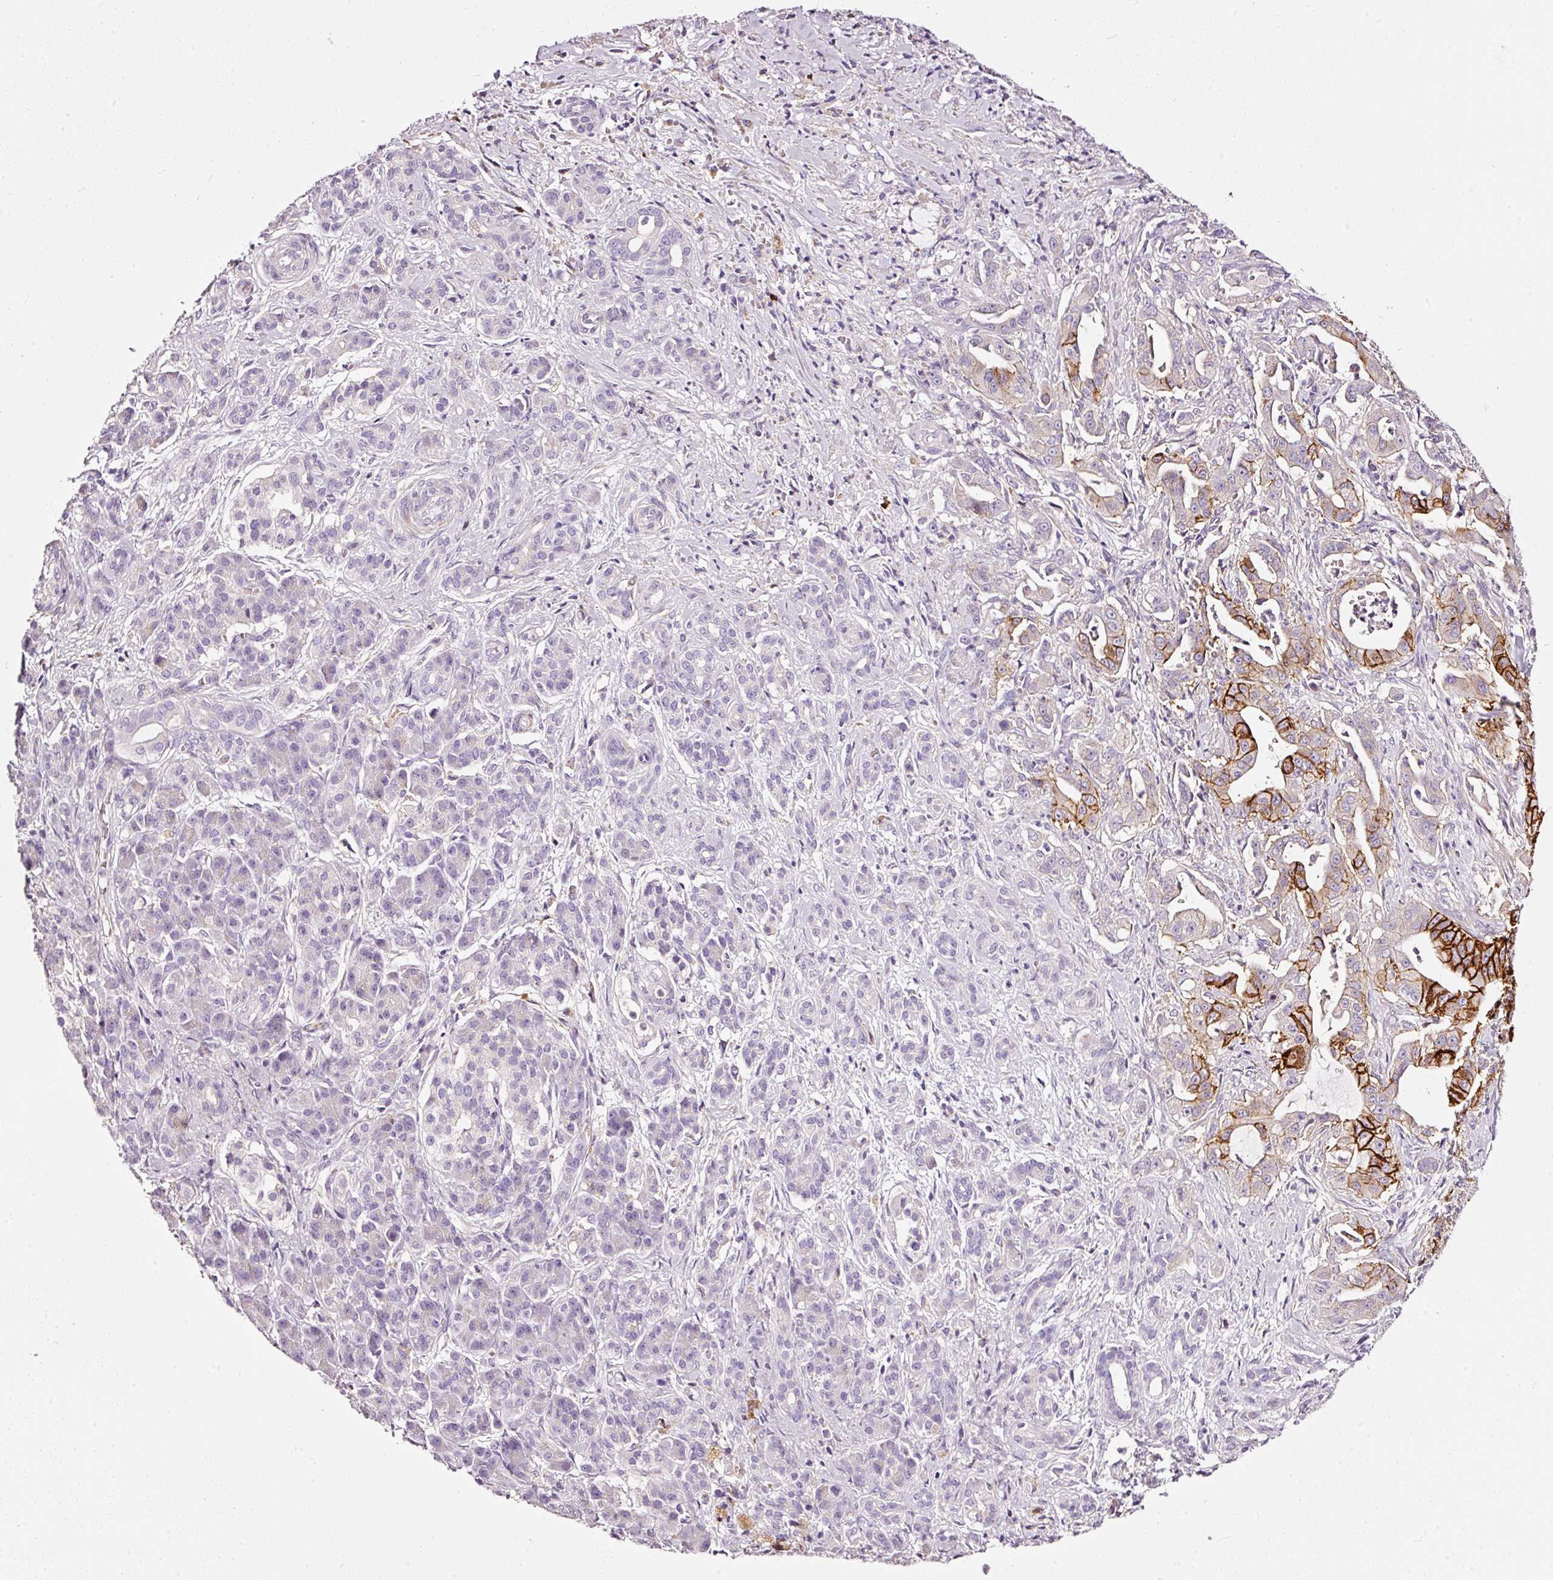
{"staining": {"intensity": "strong", "quantity": "25%-75%", "location": "cytoplasmic/membranous"}, "tissue": "pancreatic cancer", "cell_type": "Tumor cells", "image_type": "cancer", "snomed": [{"axis": "morphology", "description": "Adenocarcinoma, NOS"}, {"axis": "topography", "description": "Pancreas"}], "caption": "Immunohistochemistry (IHC) image of pancreatic cancer stained for a protein (brown), which exhibits high levels of strong cytoplasmic/membranous positivity in about 25%-75% of tumor cells.", "gene": "CYB561A3", "patient": {"sex": "male", "age": 57}}